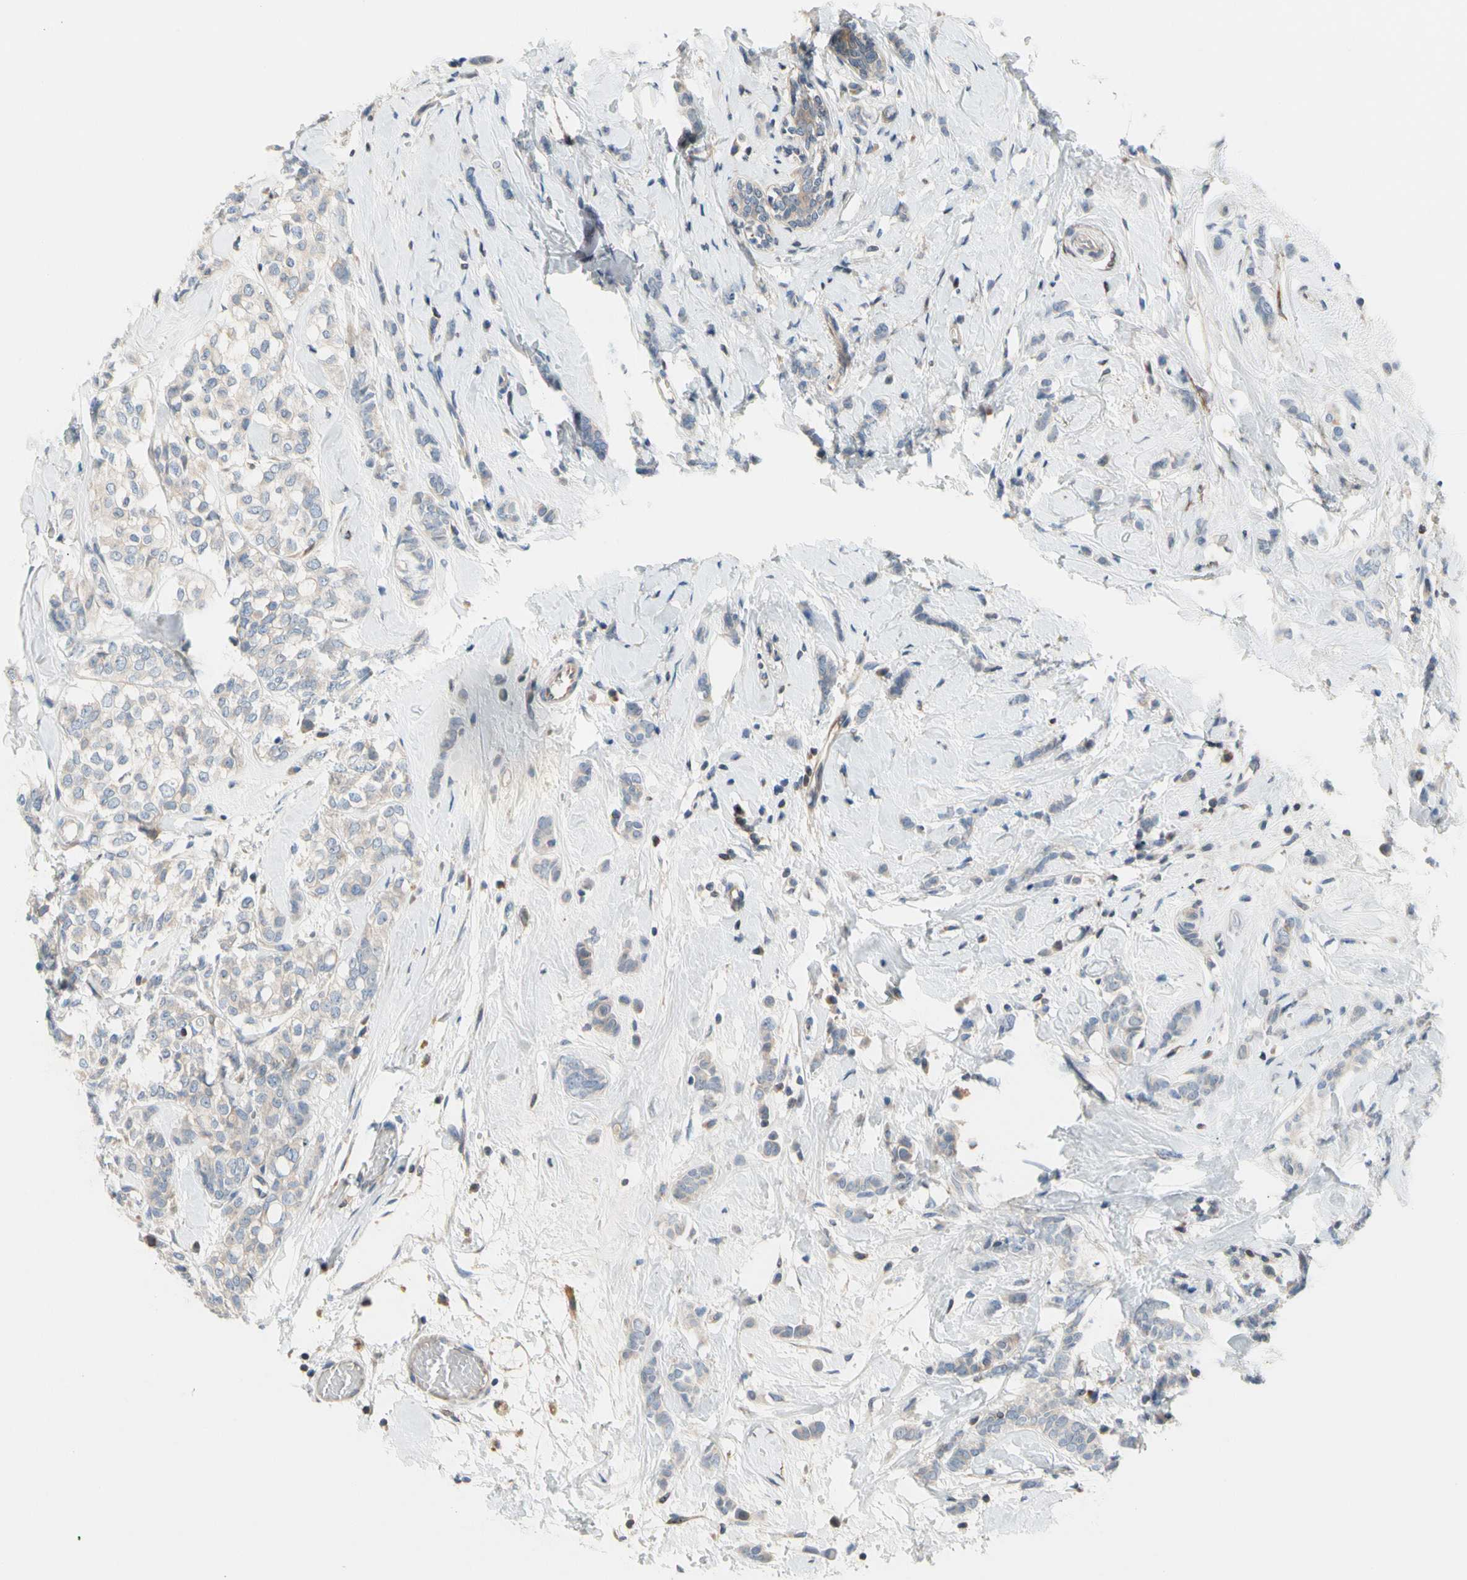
{"staining": {"intensity": "negative", "quantity": "none", "location": "none"}, "tissue": "breast cancer", "cell_type": "Tumor cells", "image_type": "cancer", "snomed": [{"axis": "morphology", "description": "Lobular carcinoma"}, {"axis": "topography", "description": "Breast"}], "caption": "Immunohistochemistry (IHC) micrograph of breast cancer (lobular carcinoma) stained for a protein (brown), which exhibits no positivity in tumor cells. Nuclei are stained in blue.", "gene": "MAP3K3", "patient": {"sex": "female", "age": 60}}